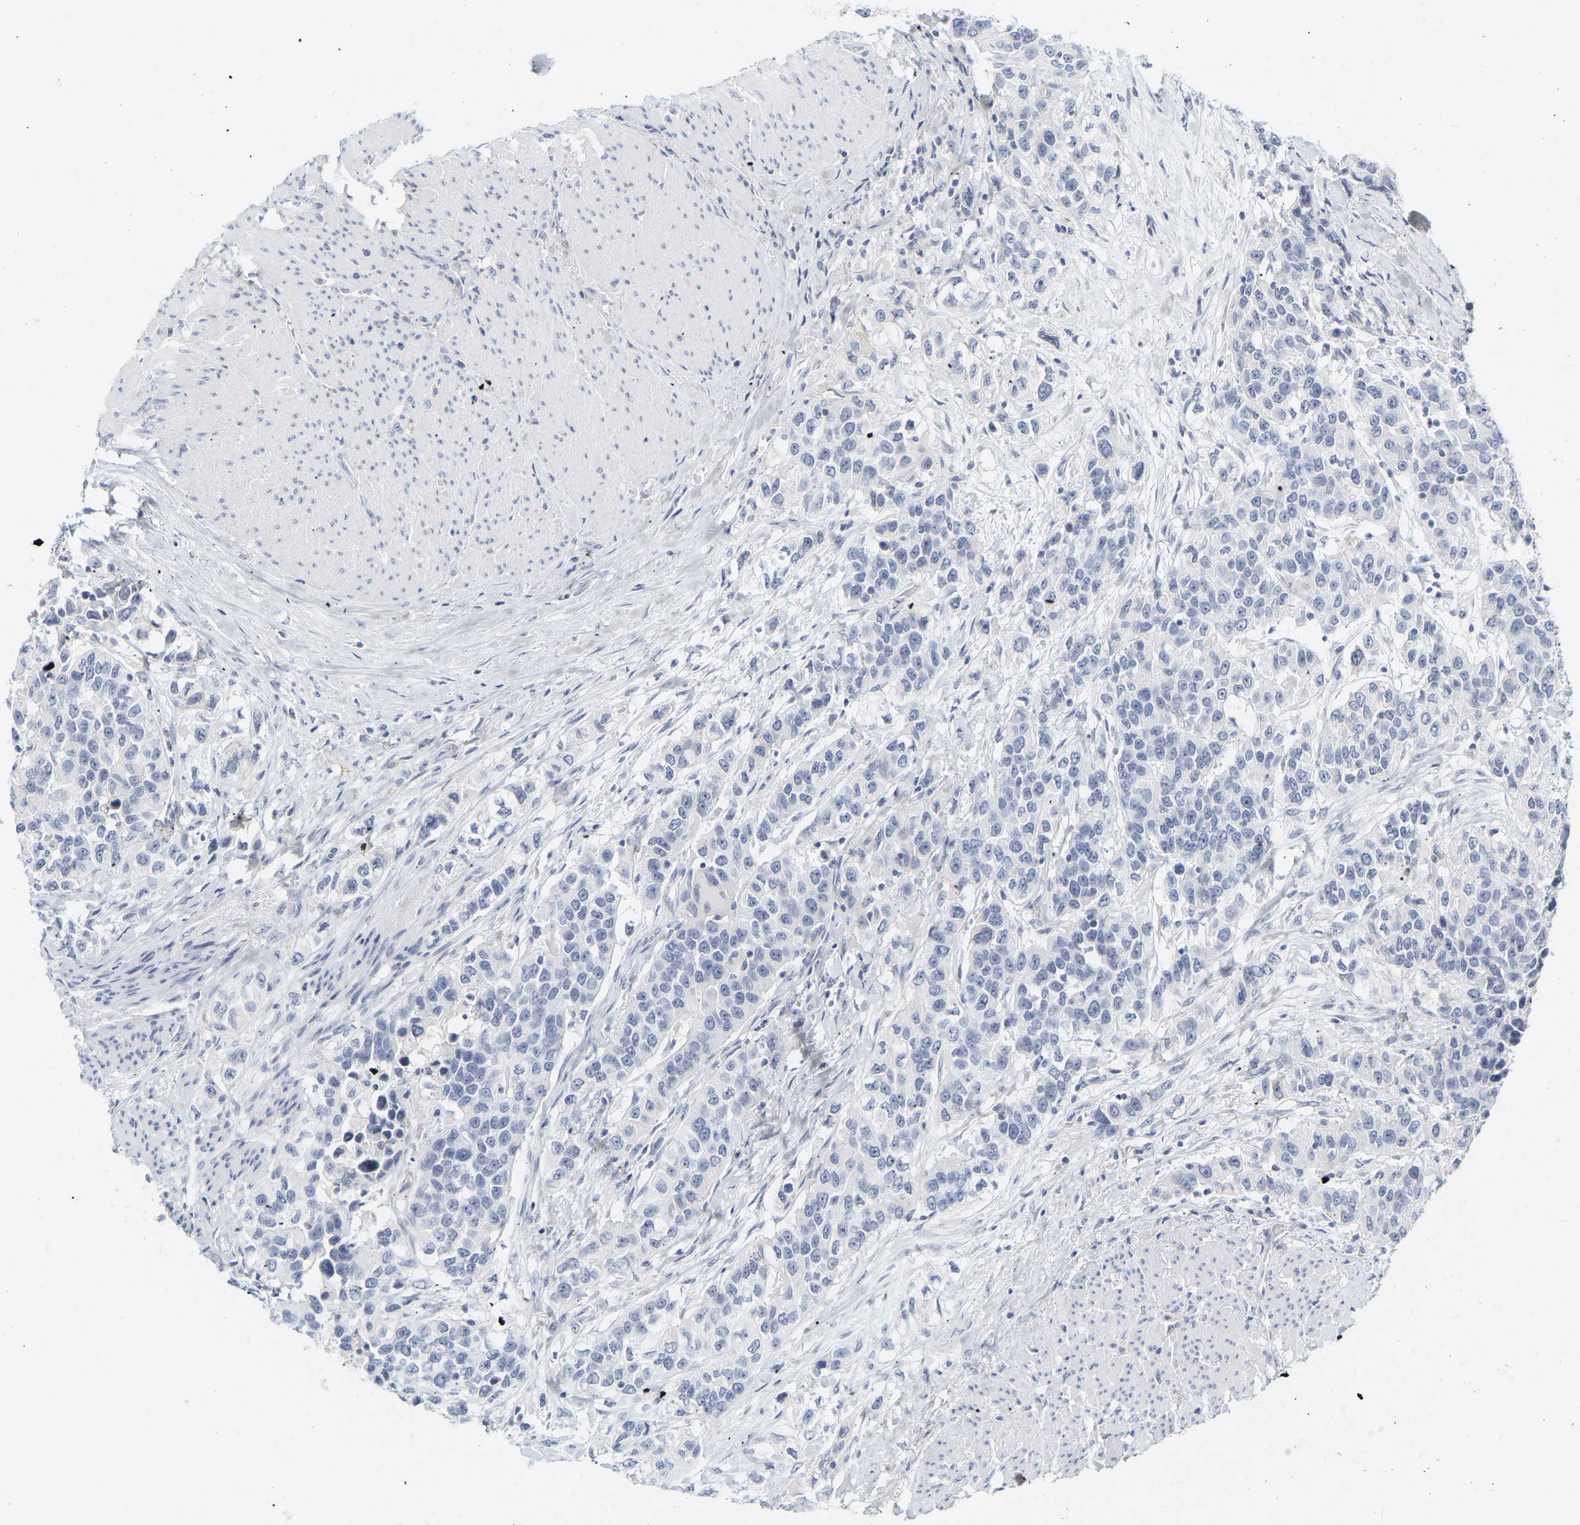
{"staining": {"intensity": "negative", "quantity": "none", "location": "none"}, "tissue": "urothelial cancer", "cell_type": "Tumor cells", "image_type": "cancer", "snomed": [{"axis": "morphology", "description": "Urothelial carcinoma, High grade"}, {"axis": "topography", "description": "Urinary bladder"}], "caption": "Human urothelial carcinoma (high-grade) stained for a protein using immunohistochemistry demonstrates no staining in tumor cells.", "gene": "GNAS", "patient": {"sex": "female", "age": 80}}